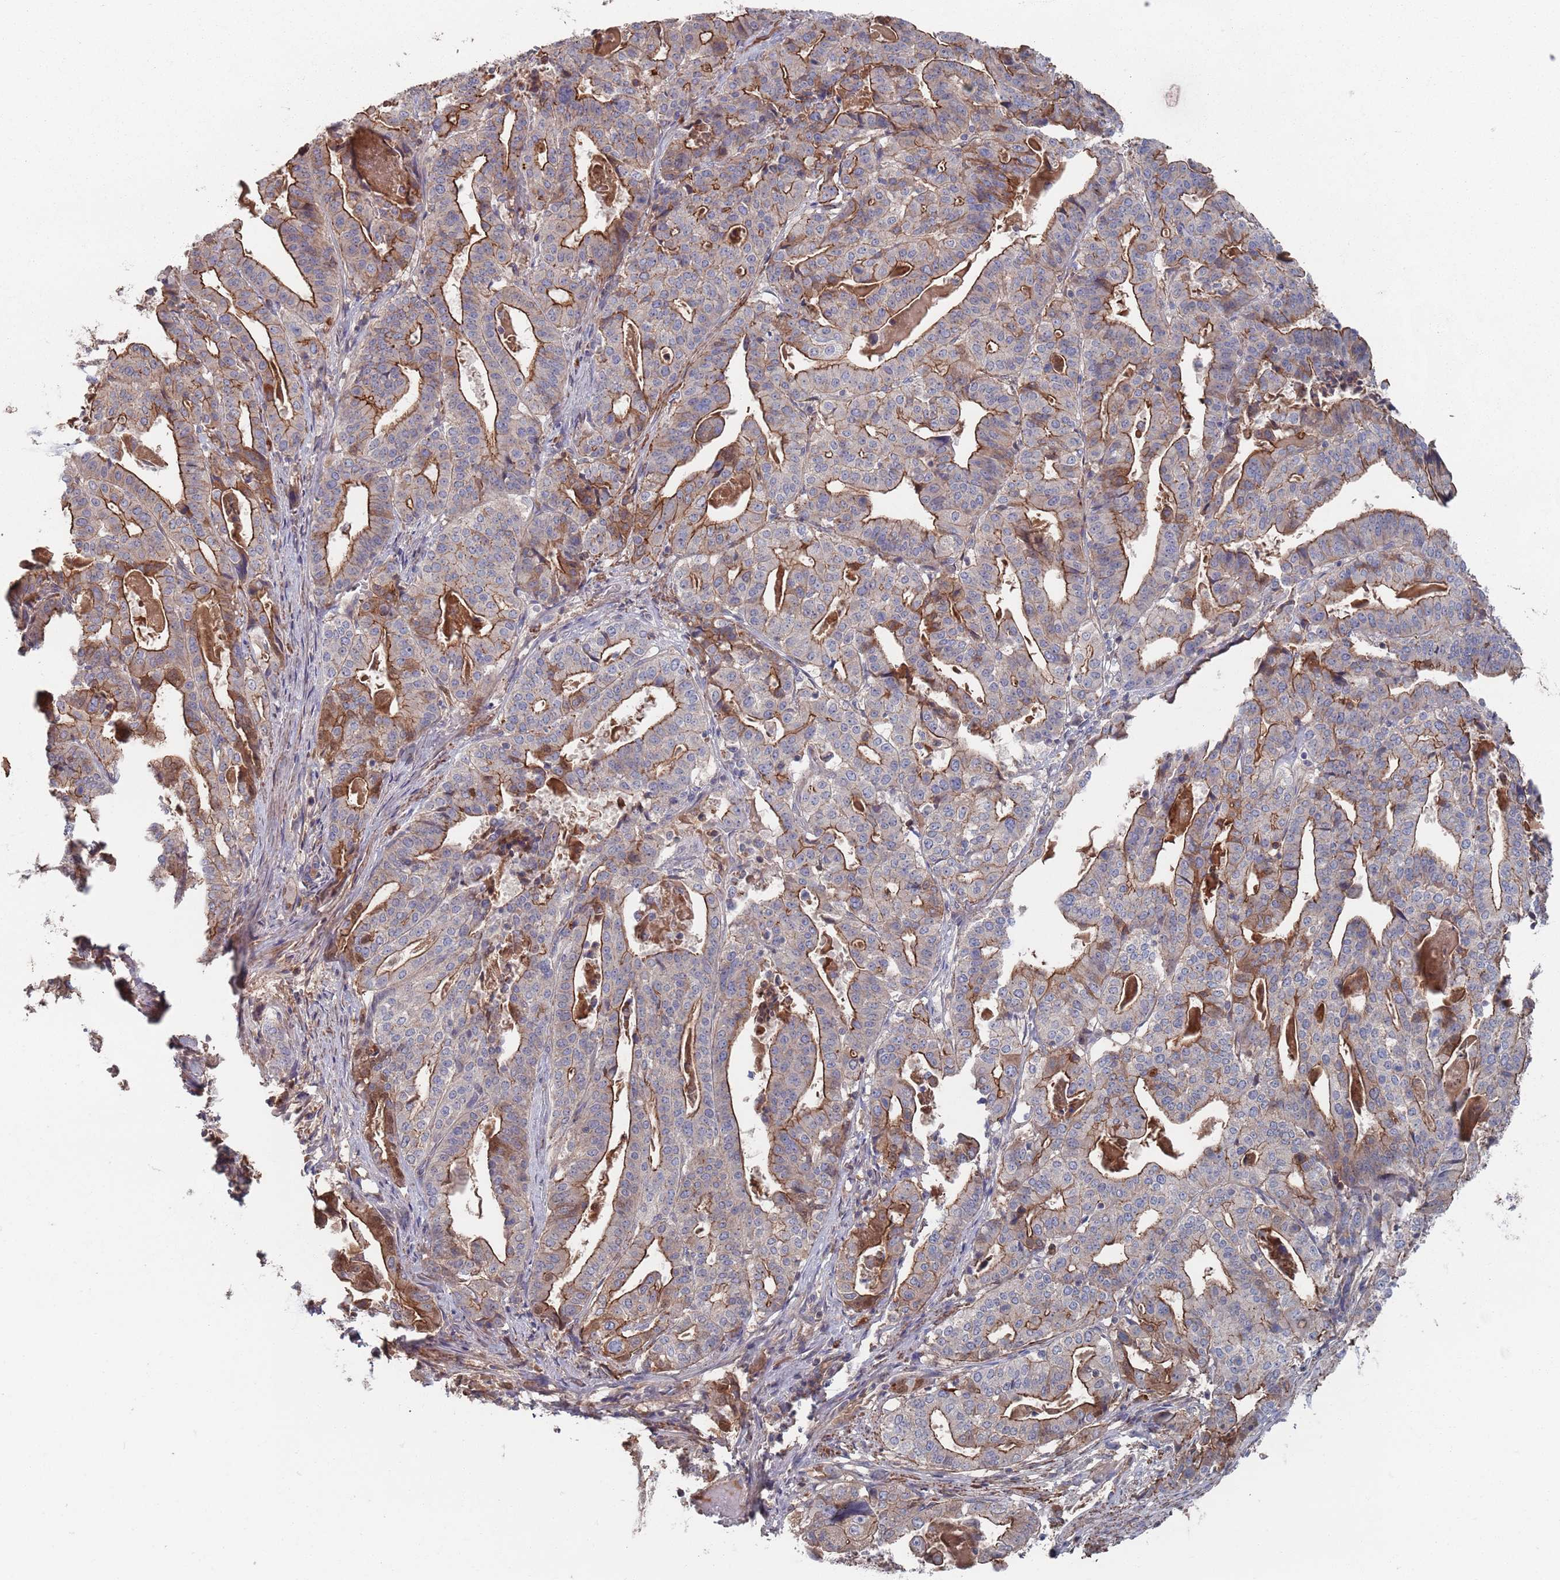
{"staining": {"intensity": "strong", "quantity": "25%-75%", "location": "cytoplasmic/membranous"}, "tissue": "stomach cancer", "cell_type": "Tumor cells", "image_type": "cancer", "snomed": [{"axis": "morphology", "description": "Adenocarcinoma, NOS"}, {"axis": "topography", "description": "Stomach"}], "caption": "A photomicrograph of stomach cancer stained for a protein shows strong cytoplasmic/membranous brown staining in tumor cells. The staining was performed using DAB (3,3'-diaminobenzidine), with brown indicating positive protein expression. Nuclei are stained blue with hematoxylin.", "gene": "PLEKHA4", "patient": {"sex": "male", "age": 48}}